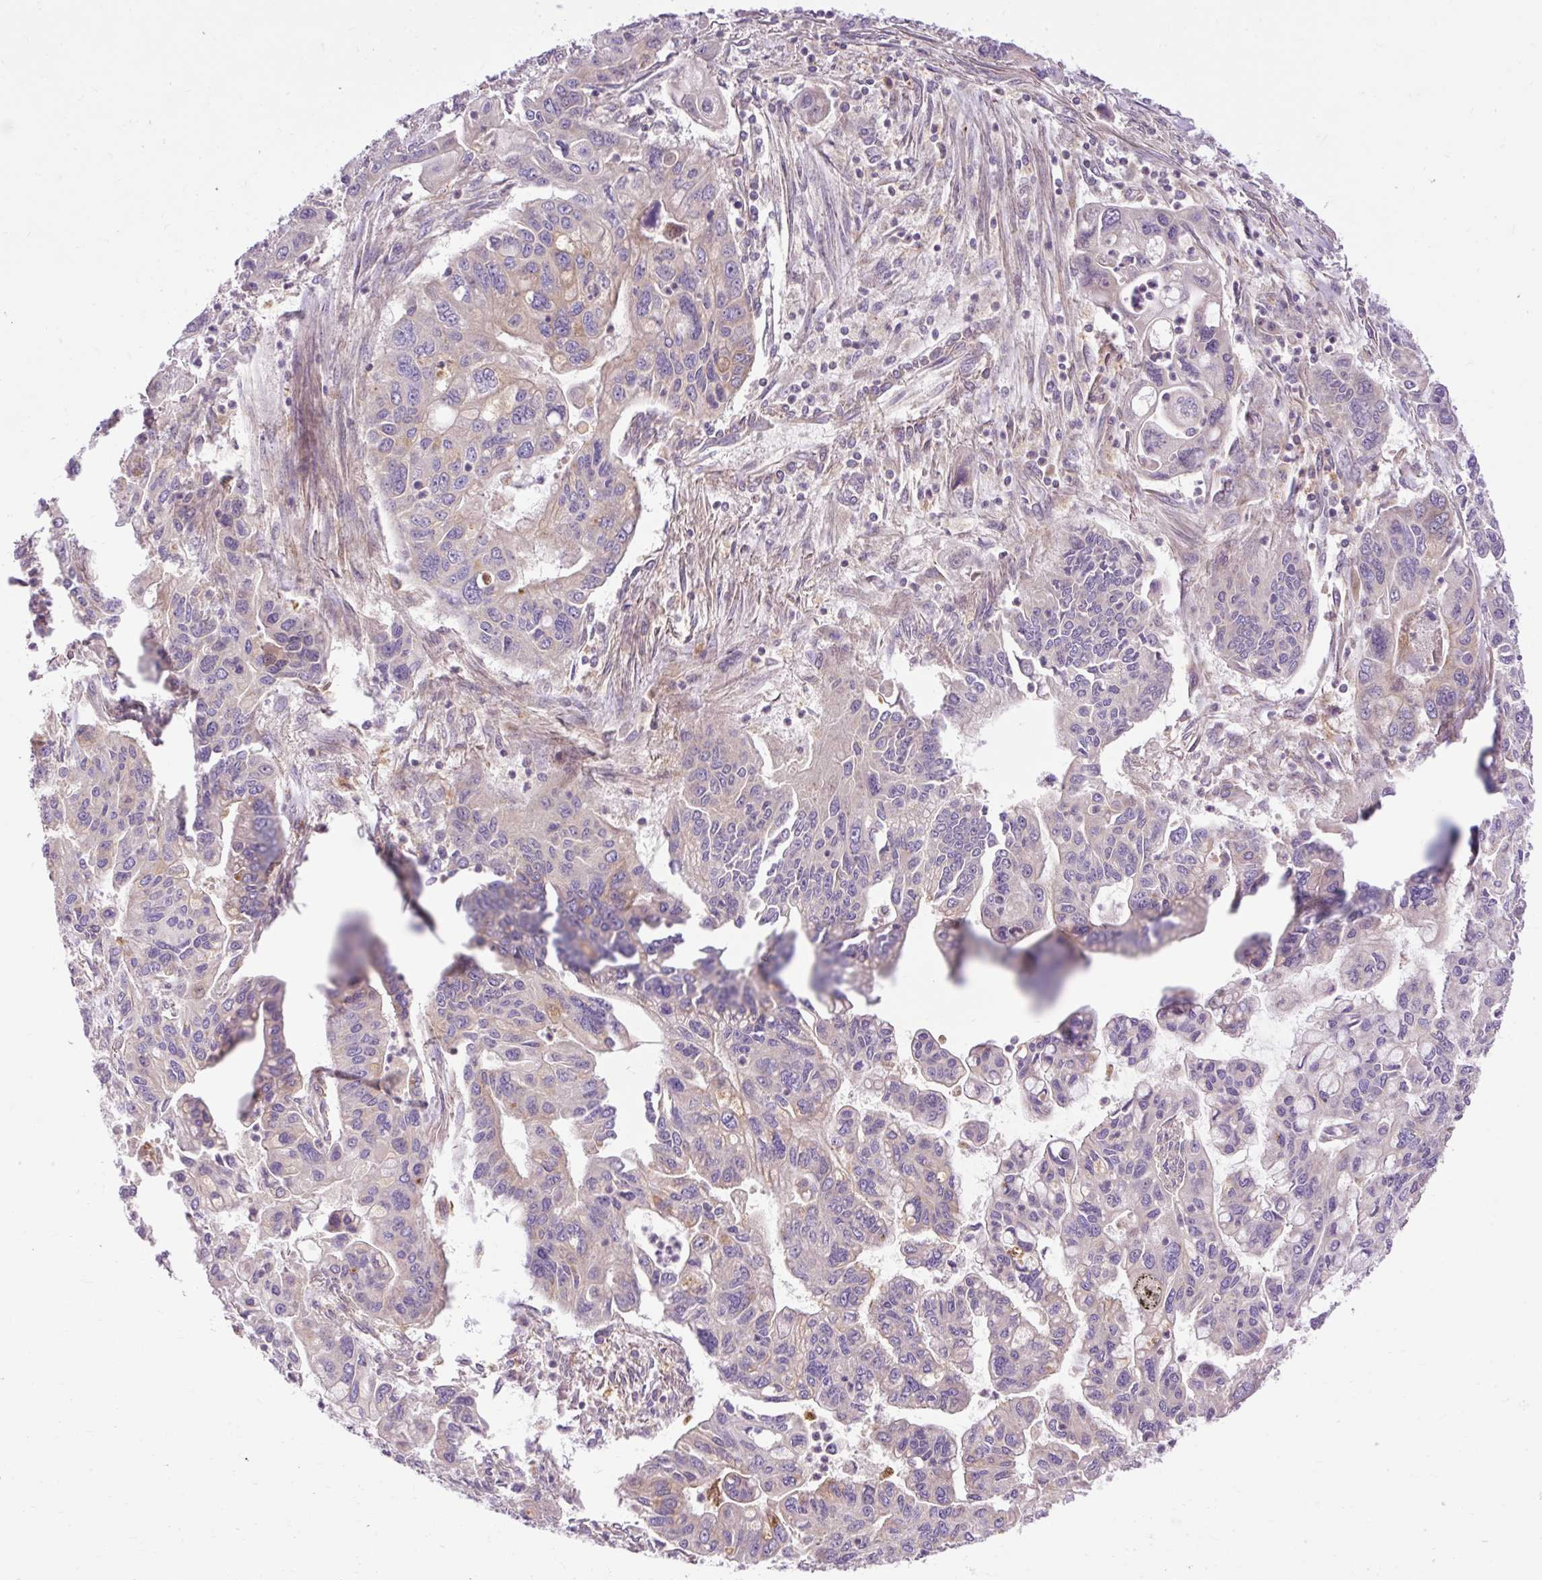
{"staining": {"intensity": "weak", "quantity": "<25%", "location": "cytoplasmic/membranous"}, "tissue": "pancreatic cancer", "cell_type": "Tumor cells", "image_type": "cancer", "snomed": [{"axis": "morphology", "description": "Adenocarcinoma, NOS"}, {"axis": "topography", "description": "Pancreas"}], "caption": "Tumor cells show no significant protein expression in pancreatic cancer (adenocarcinoma).", "gene": "HEXB", "patient": {"sex": "male", "age": 62}}